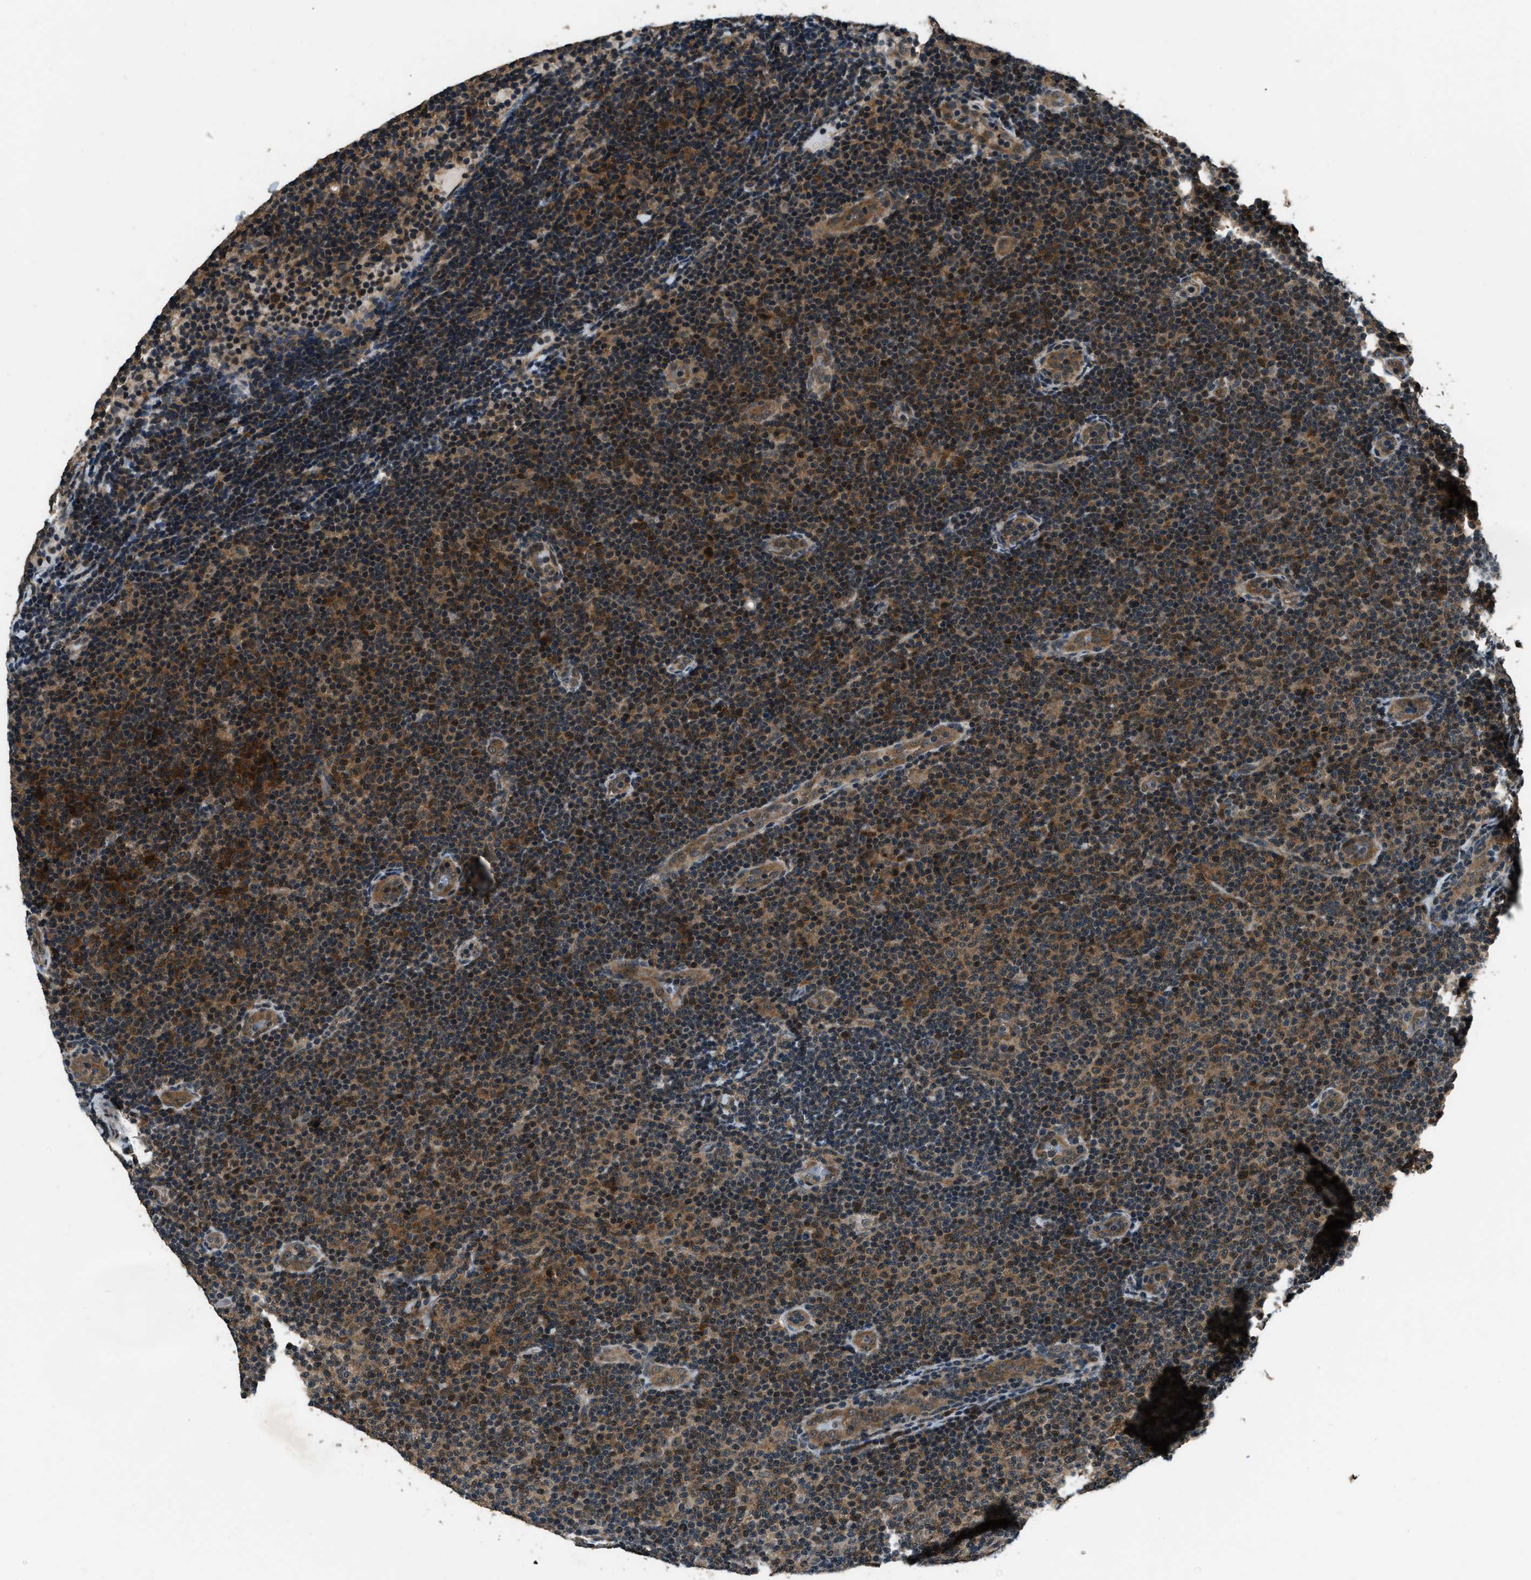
{"staining": {"intensity": "moderate", "quantity": ">75%", "location": "cytoplasmic/membranous"}, "tissue": "lymphoma", "cell_type": "Tumor cells", "image_type": "cancer", "snomed": [{"axis": "morphology", "description": "Malignant lymphoma, non-Hodgkin's type, Low grade"}, {"axis": "topography", "description": "Lymph node"}], "caption": "Low-grade malignant lymphoma, non-Hodgkin's type stained with a protein marker demonstrates moderate staining in tumor cells.", "gene": "NUDCD3", "patient": {"sex": "male", "age": 83}}